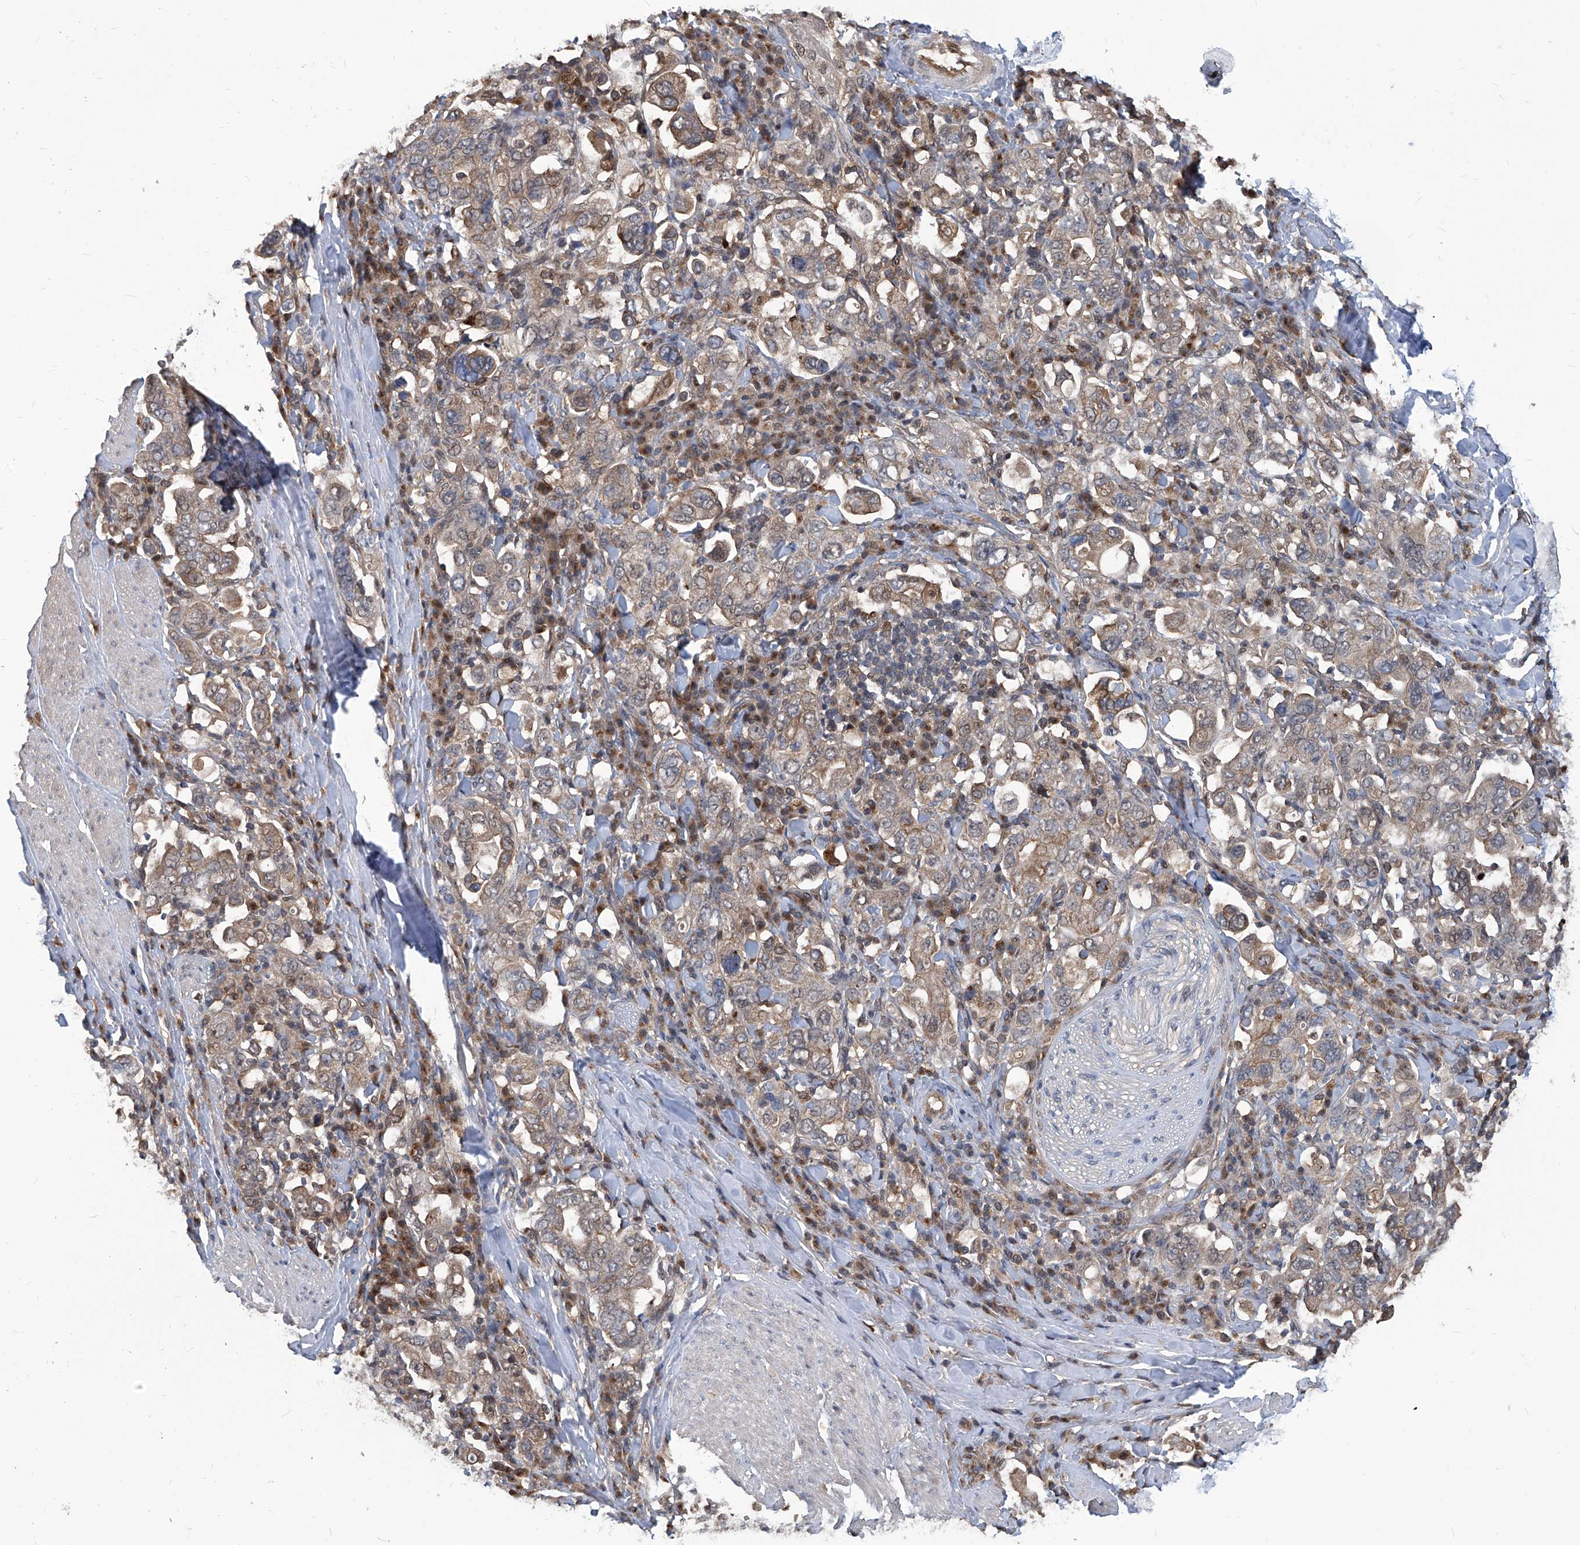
{"staining": {"intensity": "weak", "quantity": "25%-75%", "location": "cytoplasmic/membranous"}, "tissue": "stomach cancer", "cell_type": "Tumor cells", "image_type": "cancer", "snomed": [{"axis": "morphology", "description": "Adenocarcinoma, NOS"}, {"axis": "topography", "description": "Stomach, upper"}], "caption": "High-power microscopy captured an immunohistochemistry (IHC) micrograph of adenocarcinoma (stomach), revealing weak cytoplasmic/membranous positivity in approximately 25%-75% of tumor cells.", "gene": "PSMB1", "patient": {"sex": "male", "age": 62}}